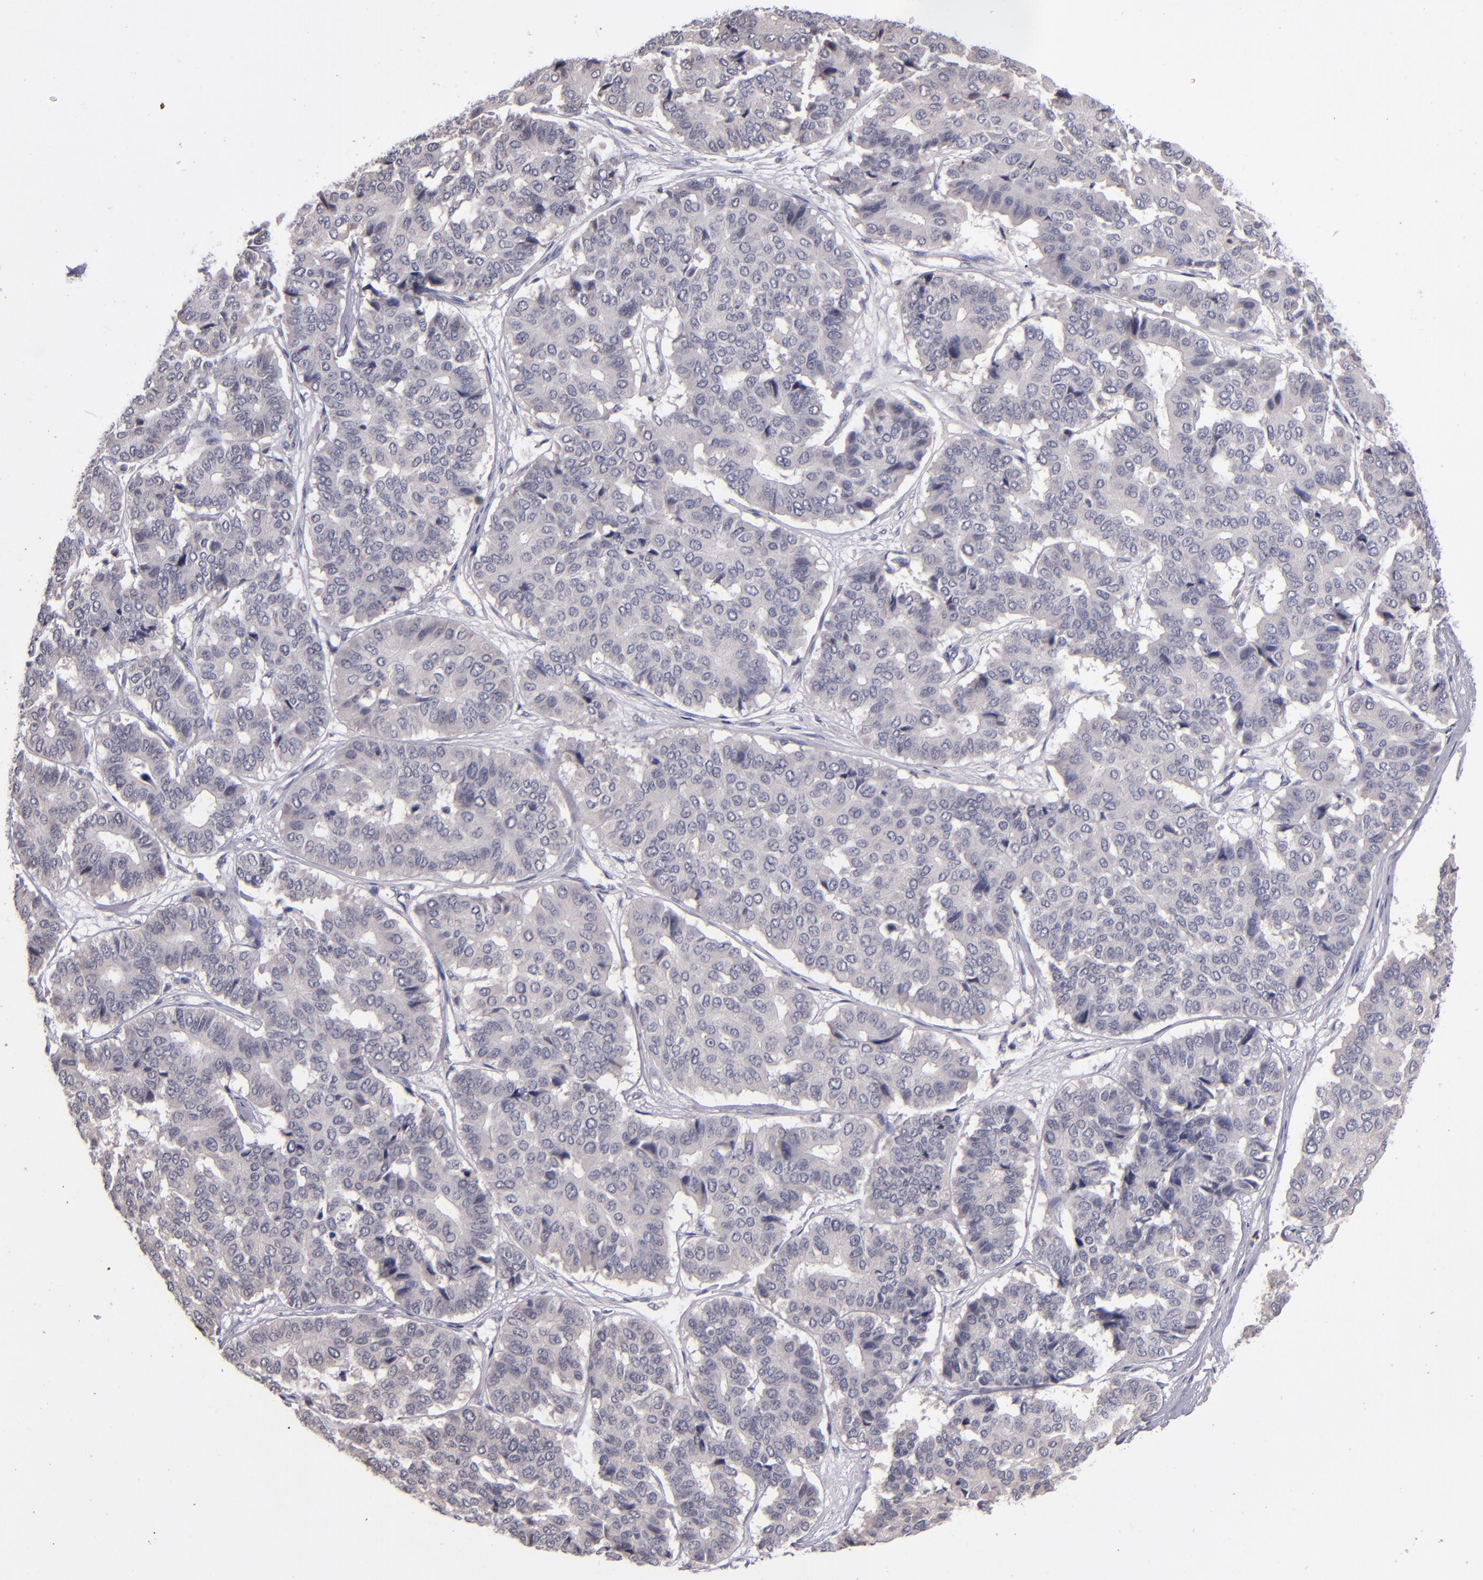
{"staining": {"intensity": "negative", "quantity": "none", "location": "none"}, "tissue": "pancreatic cancer", "cell_type": "Tumor cells", "image_type": "cancer", "snomed": [{"axis": "morphology", "description": "Adenocarcinoma, NOS"}, {"axis": "topography", "description": "Pancreas"}], "caption": "A micrograph of adenocarcinoma (pancreatic) stained for a protein exhibits no brown staining in tumor cells. (DAB (3,3'-diaminobenzidine) immunohistochemistry (IHC) with hematoxylin counter stain).", "gene": "TSC2", "patient": {"sex": "male", "age": 50}}